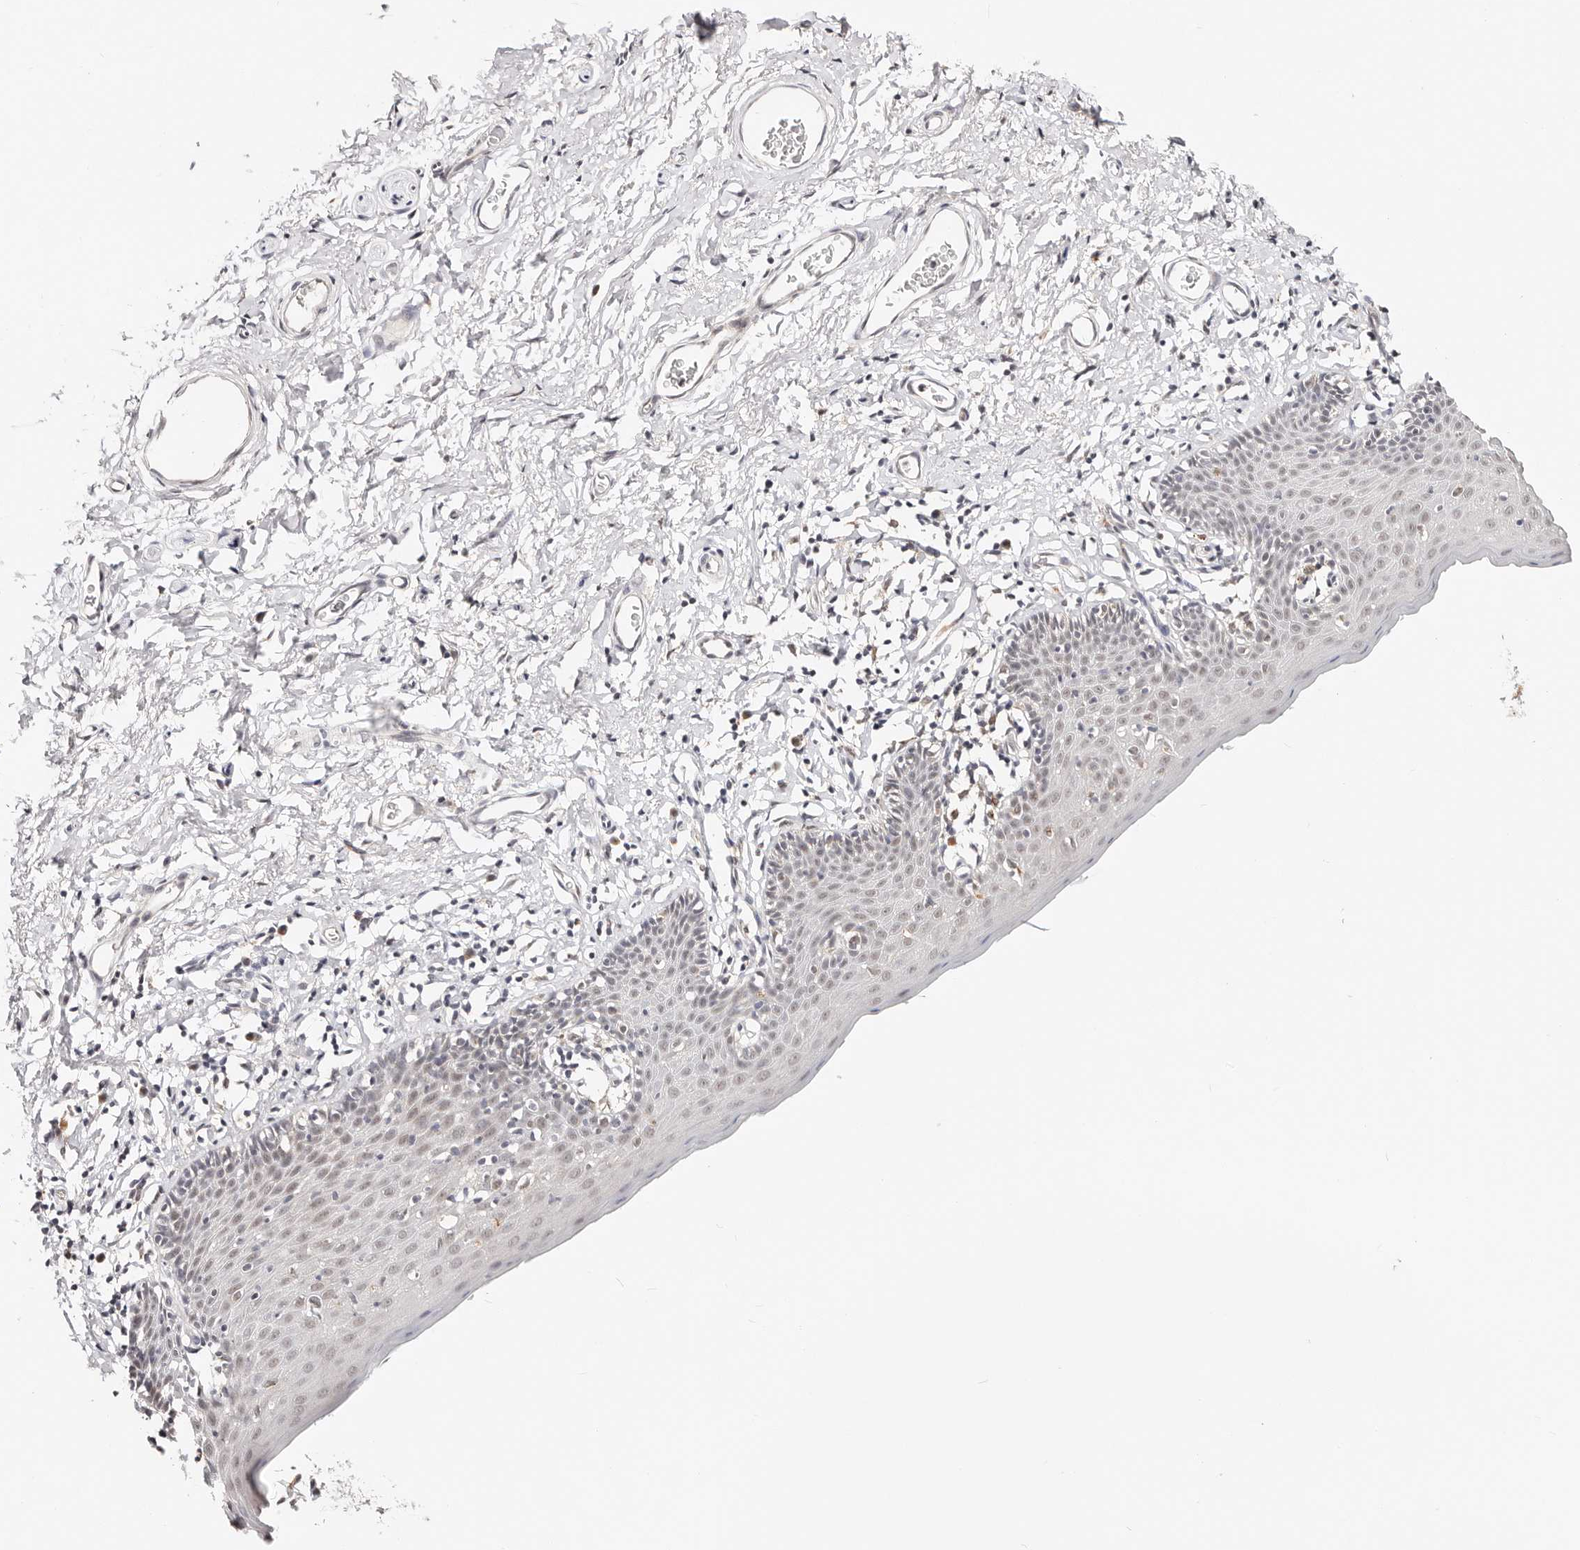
{"staining": {"intensity": "weak", "quantity": "25%-75%", "location": "nuclear"}, "tissue": "skin", "cell_type": "Epidermal cells", "image_type": "normal", "snomed": [{"axis": "morphology", "description": "Normal tissue, NOS"}, {"axis": "topography", "description": "Vulva"}], "caption": "Skin stained with immunohistochemistry (IHC) displays weak nuclear expression in about 25%-75% of epidermal cells.", "gene": "VIPAS39", "patient": {"sex": "female", "age": 66}}